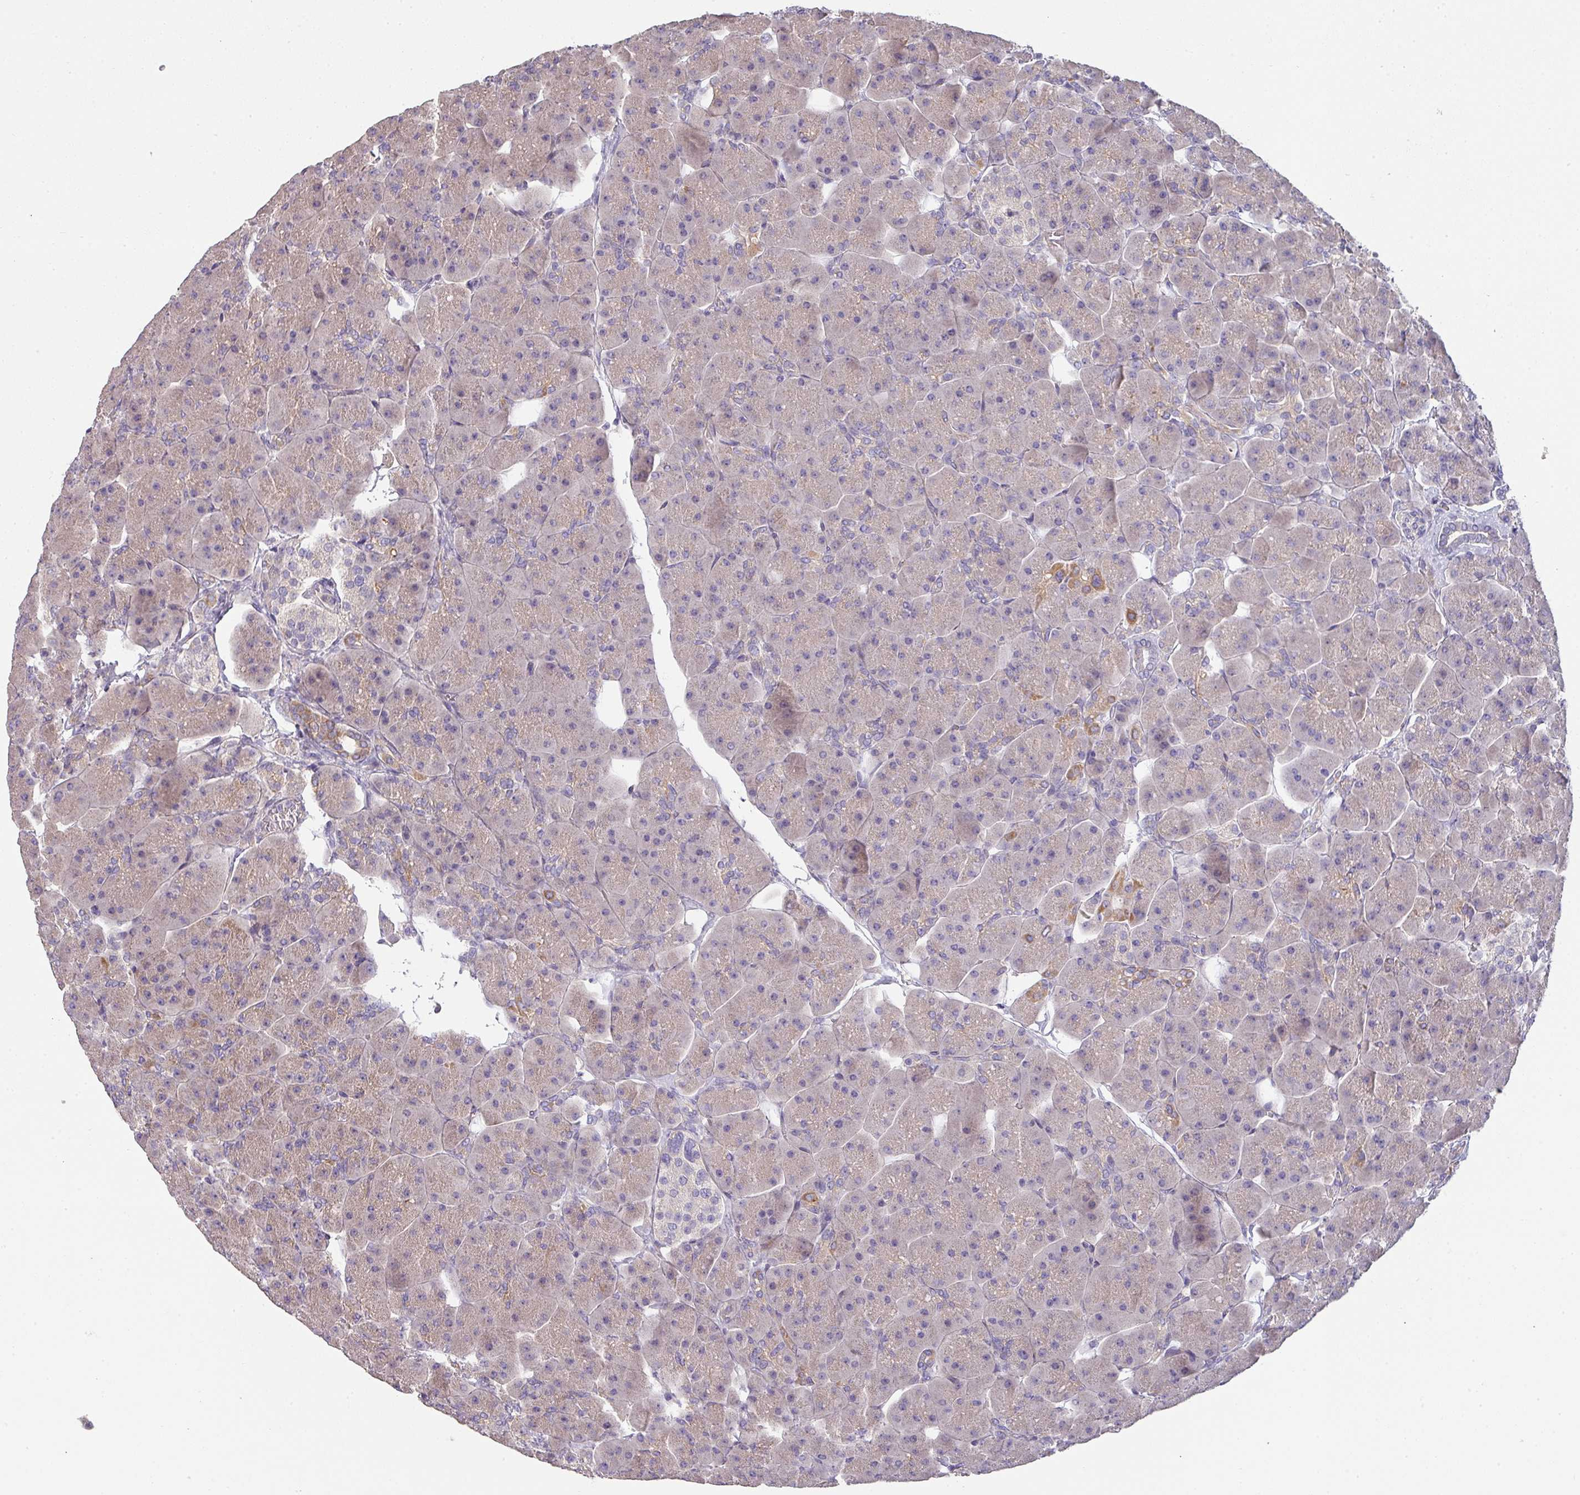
{"staining": {"intensity": "moderate", "quantity": "<25%", "location": "cytoplasmic/membranous"}, "tissue": "pancreas", "cell_type": "Exocrine glandular cells", "image_type": "normal", "snomed": [{"axis": "morphology", "description": "Normal tissue, NOS"}, {"axis": "topography", "description": "Pancreas"}], "caption": "Exocrine glandular cells show low levels of moderate cytoplasmic/membranous staining in about <25% of cells in unremarkable human pancreas. The protein is stained brown, and the nuclei are stained in blue (DAB IHC with brightfield microscopy, high magnification).", "gene": "PCDH1", "patient": {"sex": "male", "age": 66}}